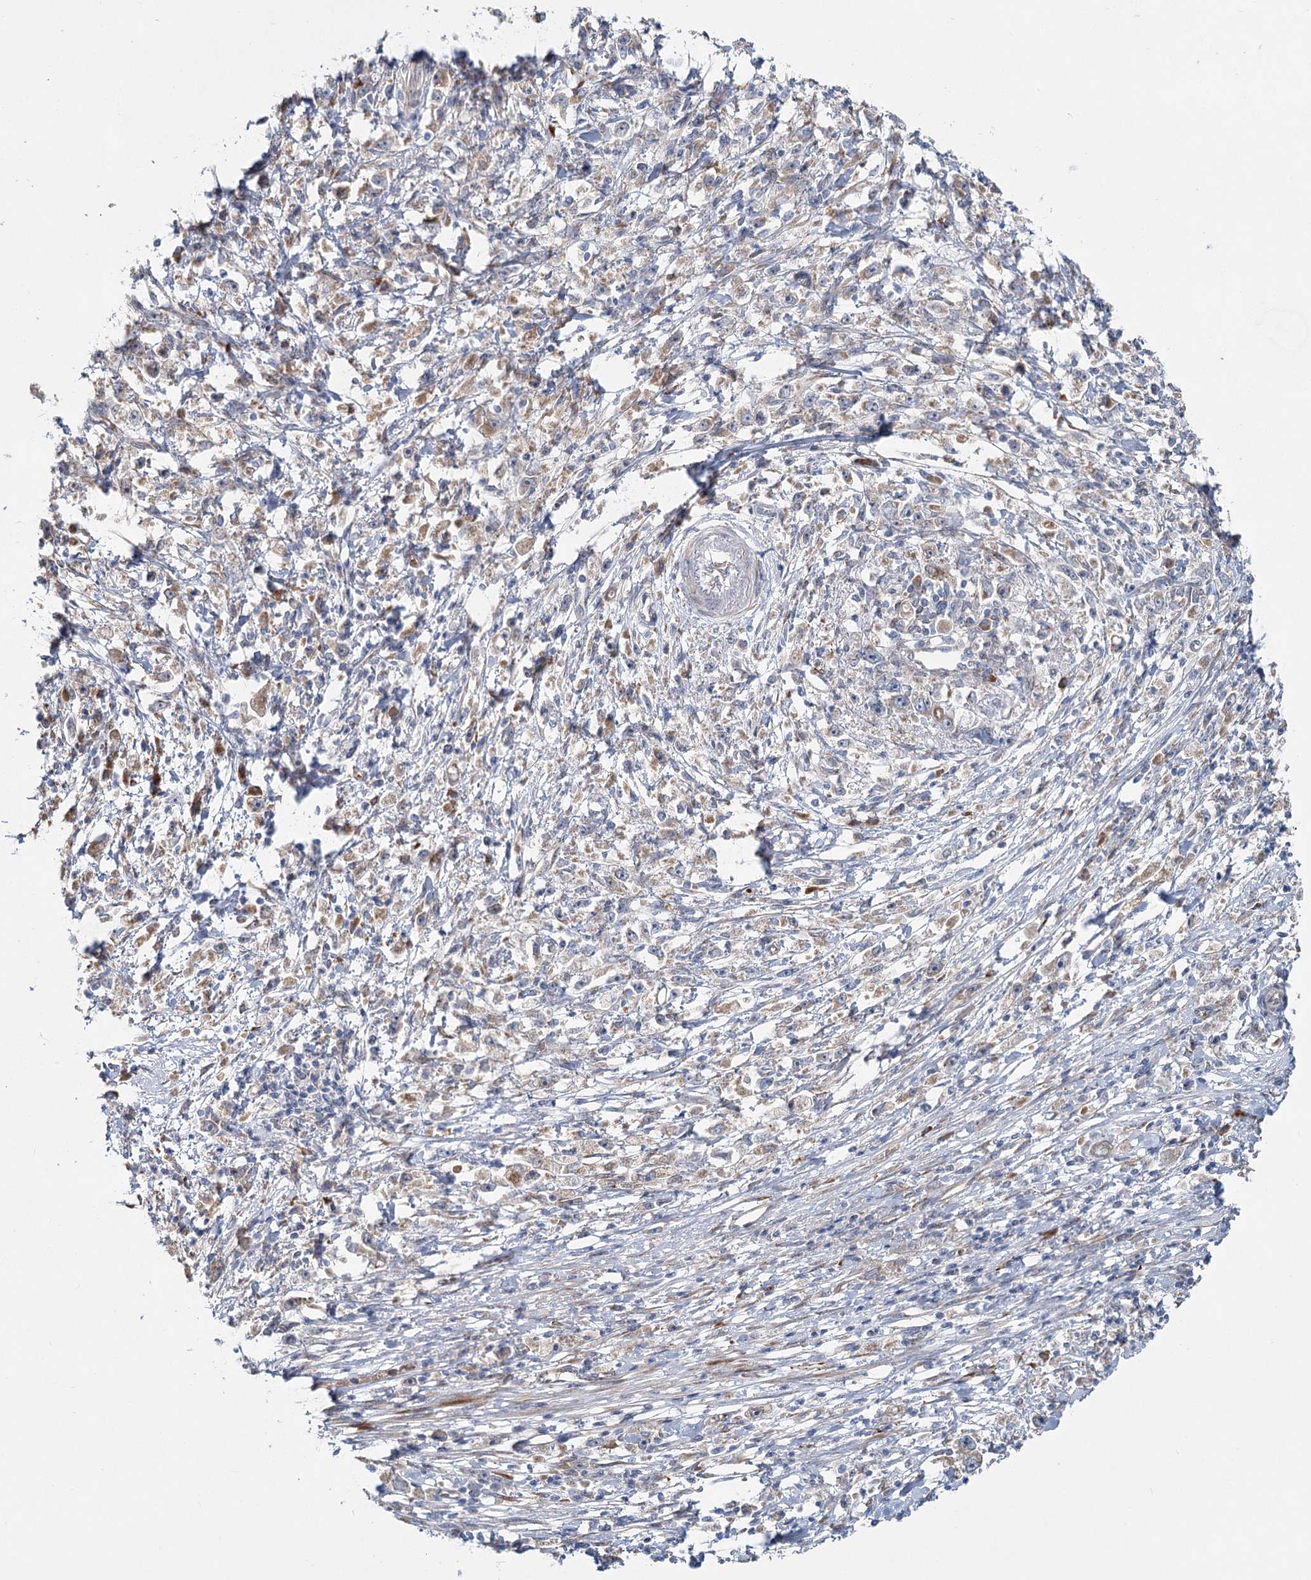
{"staining": {"intensity": "weak", "quantity": "25%-75%", "location": "cytoplasmic/membranous"}, "tissue": "stomach cancer", "cell_type": "Tumor cells", "image_type": "cancer", "snomed": [{"axis": "morphology", "description": "Adenocarcinoma, NOS"}, {"axis": "topography", "description": "Stomach"}], "caption": "Stomach adenocarcinoma stained with a protein marker displays weak staining in tumor cells.", "gene": "CIB4", "patient": {"sex": "female", "age": 59}}